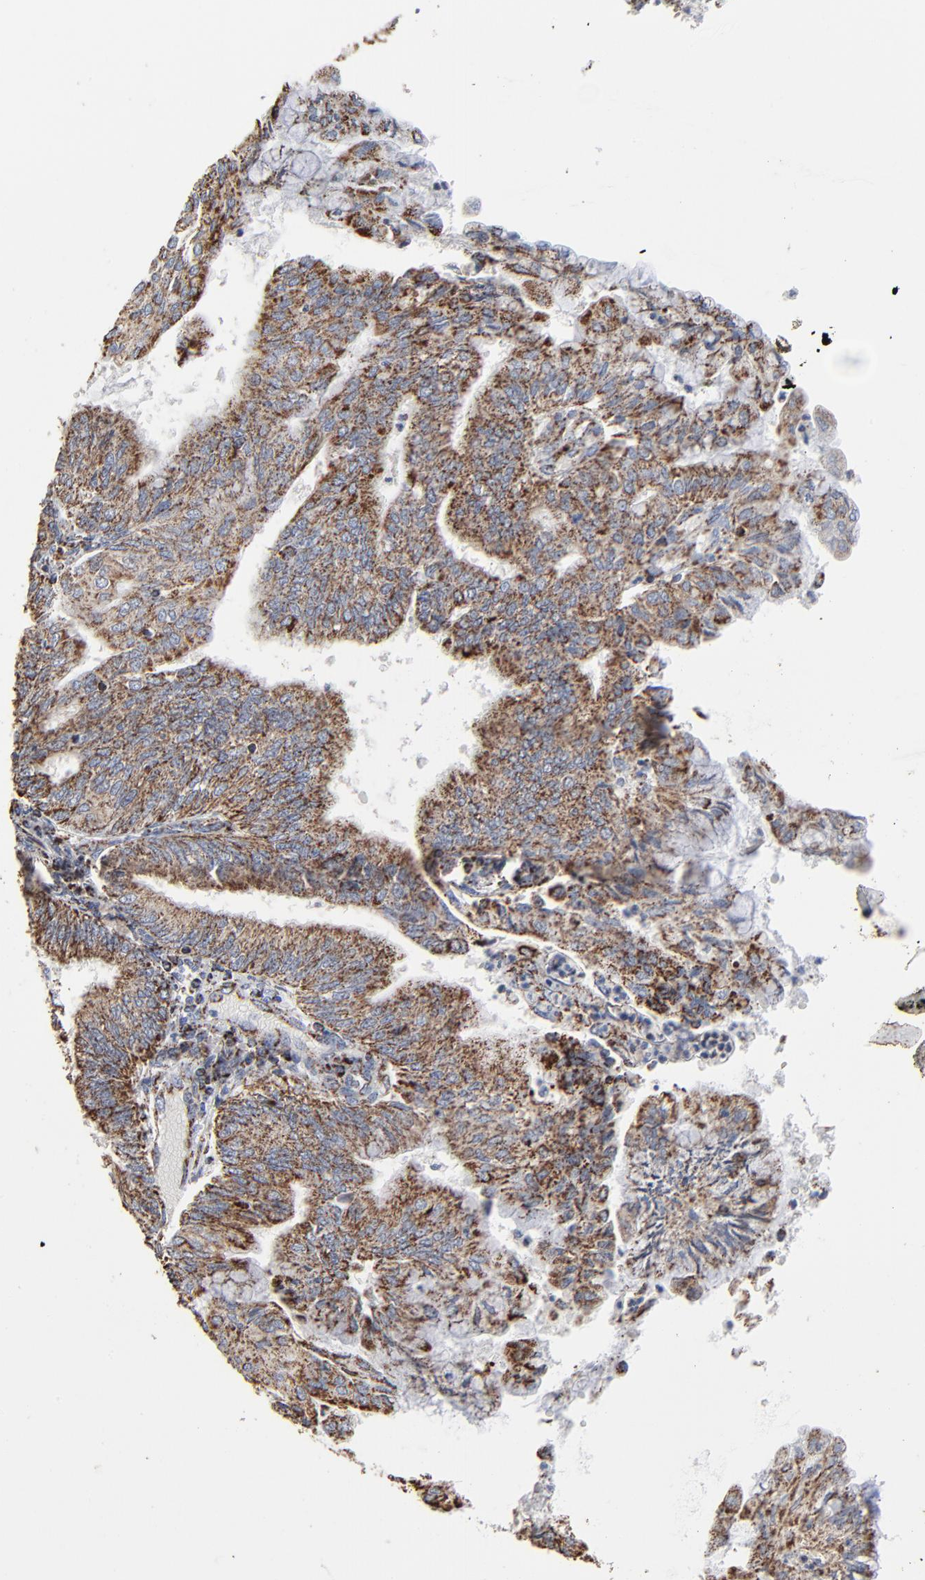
{"staining": {"intensity": "strong", "quantity": ">75%", "location": "cytoplasmic/membranous"}, "tissue": "endometrial cancer", "cell_type": "Tumor cells", "image_type": "cancer", "snomed": [{"axis": "morphology", "description": "Adenocarcinoma, NOS"}, {"axis": "topography", "description": "Endometrium"}], "caption": "IHC image of human endometrial cancer stained for a protein (brown), which displays high levels of strong cytoplasmic/membranous positivity in approximately >75% of tumor cells.", "gene": "UQCRC1", "patient": {"sex": "female", "age": 59}}